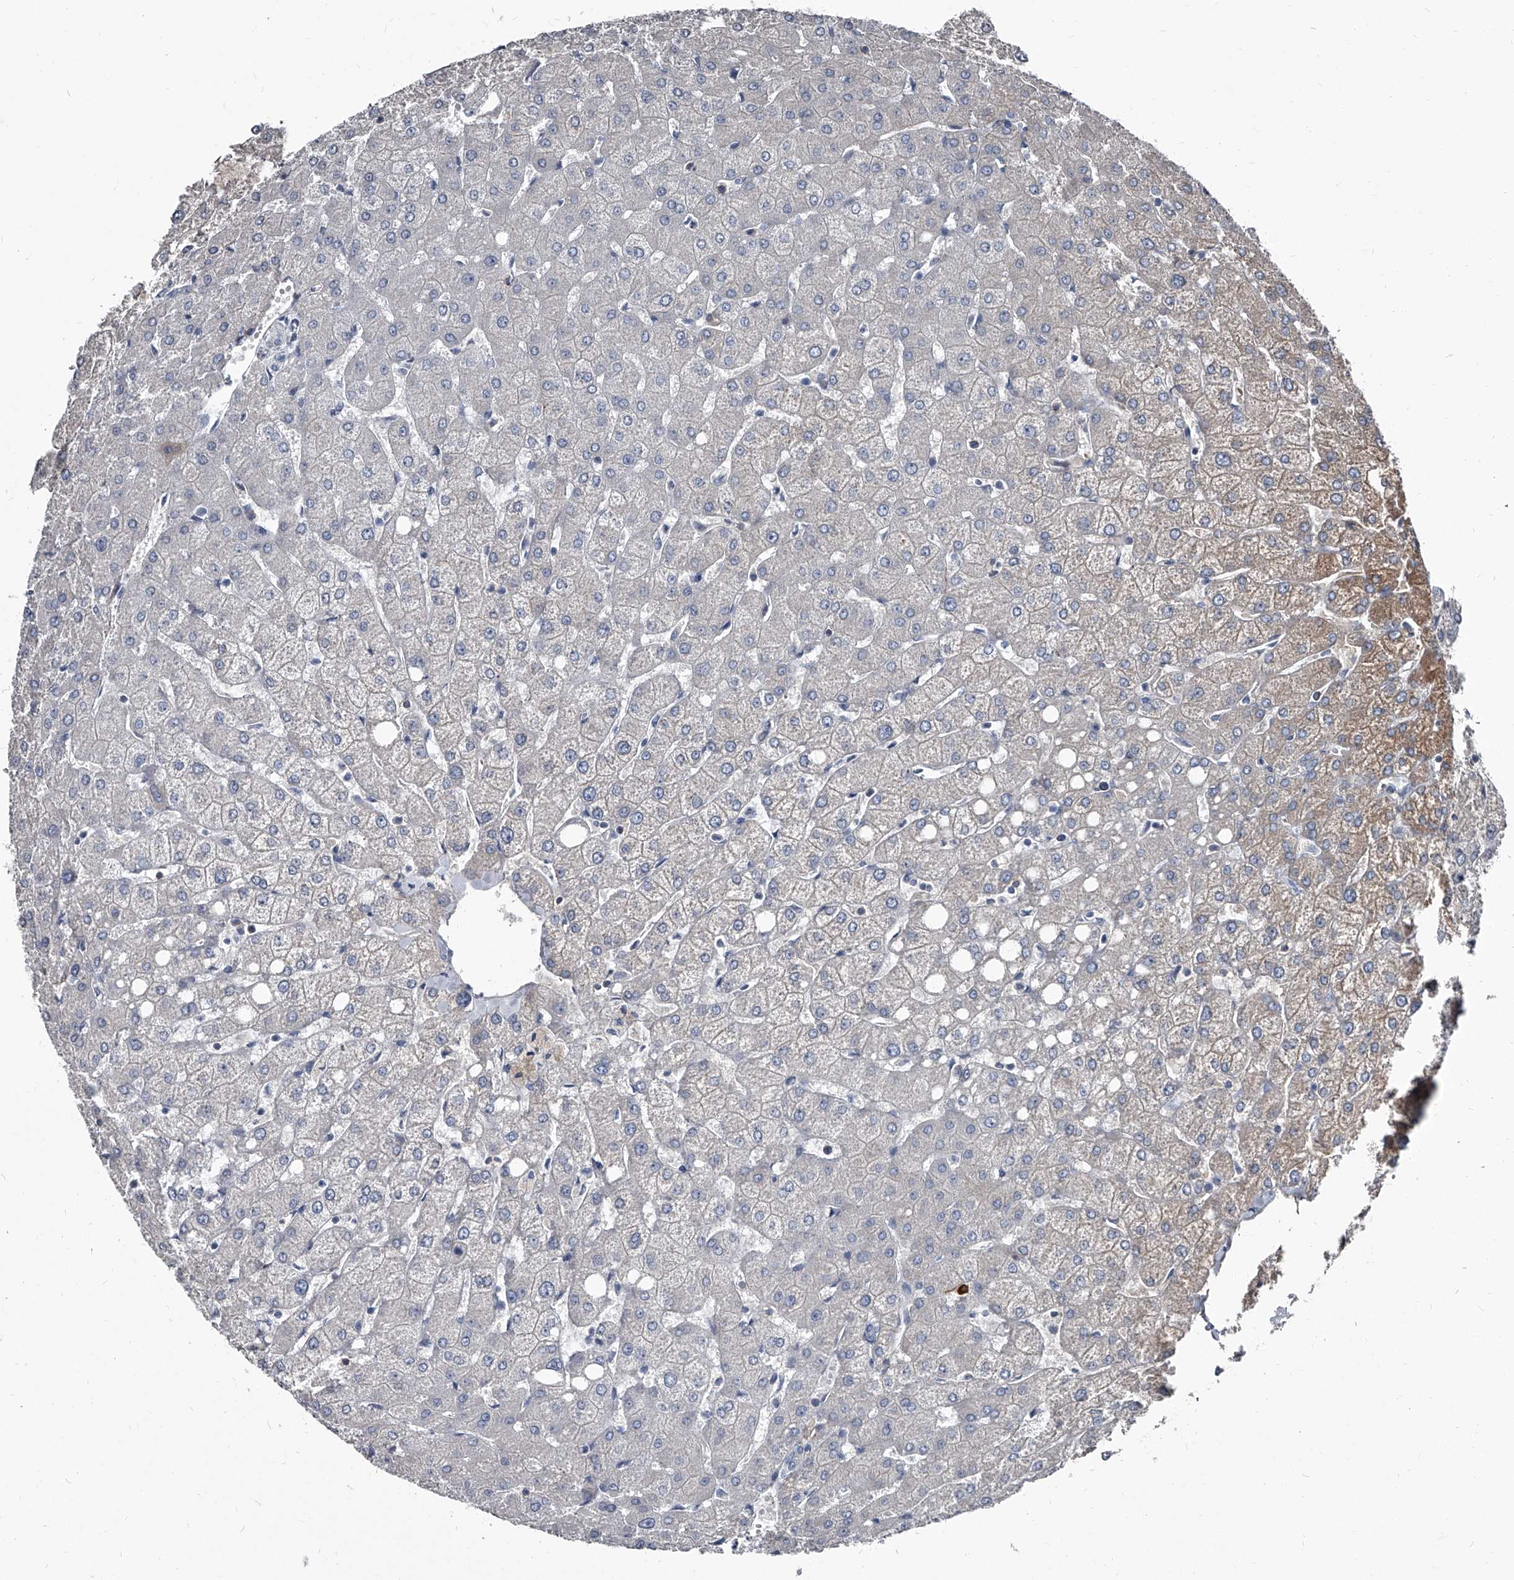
{"staining": {"intensity": "negative", "quantity": "none", "location": "none"}, "tissue": "liver", "cell_type": "Cholangiocytes", "image_type": "normal", "snomed": [{"axis": "morphology", "description": "Normal tissue, NOS"}, {"axis": "topography", "description": "Liver"}], "caption": "Image shows no protein expression in cholangiocytes of benign liver.", "gene": "PGLYRP3", "patient": {"sex": "female", "age": 54}}